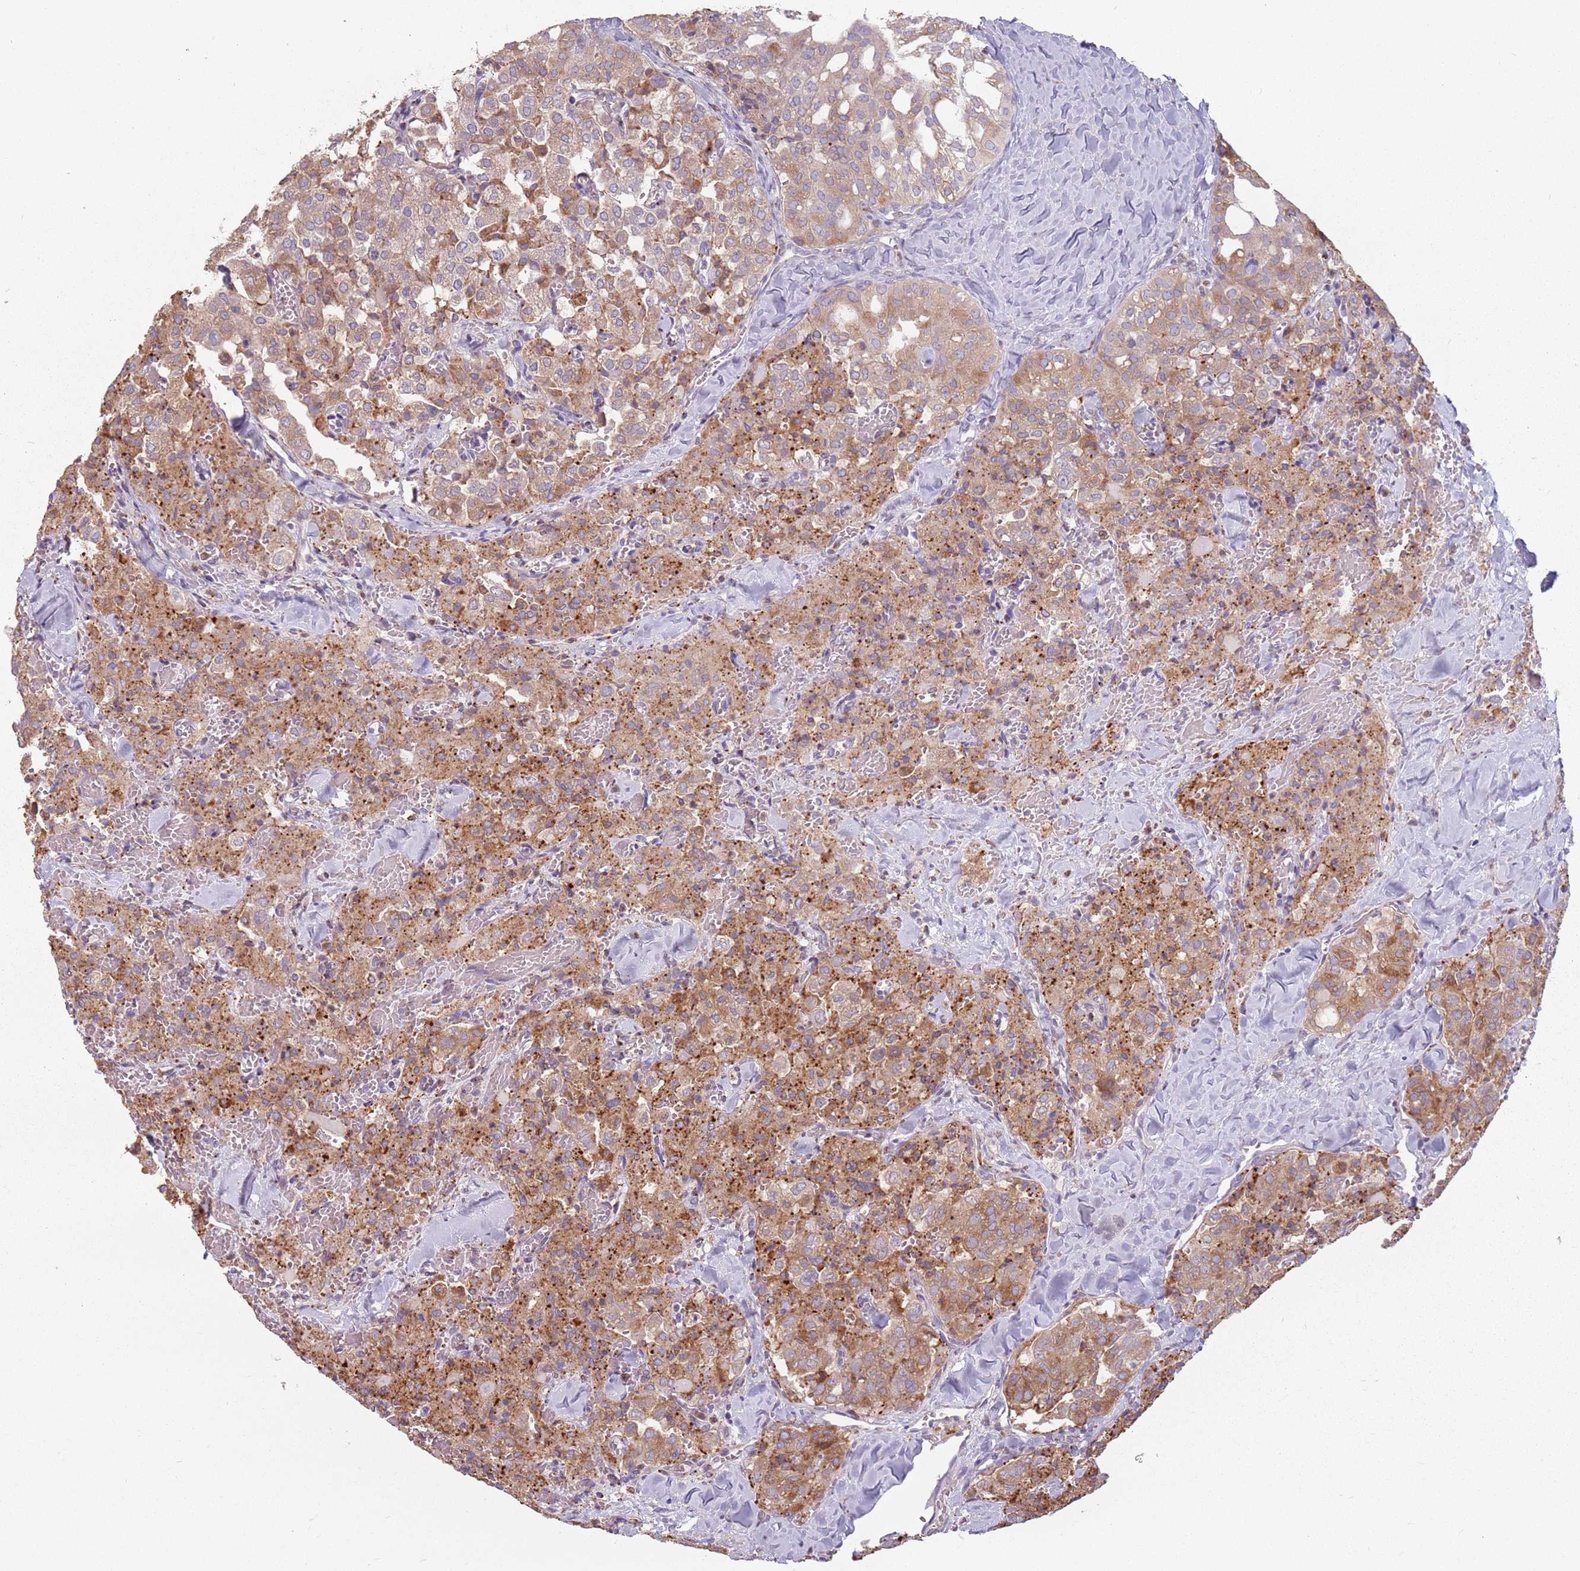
{"staining": {"intensity": "moderate", "quantity": ">75%", "location": "cytoplasmic/membranous"}, "tissue": "thyroid cancer", "cell_type": "Tumor cells", "image_type": "cancer", "snomed": [{"axis": "morphology", "description": "Follicular adenoma carcinoma, NOS"}, {"axis": "topography", "description": "Thyroid gland"}], "caption": "Moderate cytoplasmic/membranous positivity is appreciated in about >75% of tumor cells in thyroid cancer (follicular adenoma carcinoma).", "gene": "RPS9", "patient": {"sex": "male", "age": 75}}